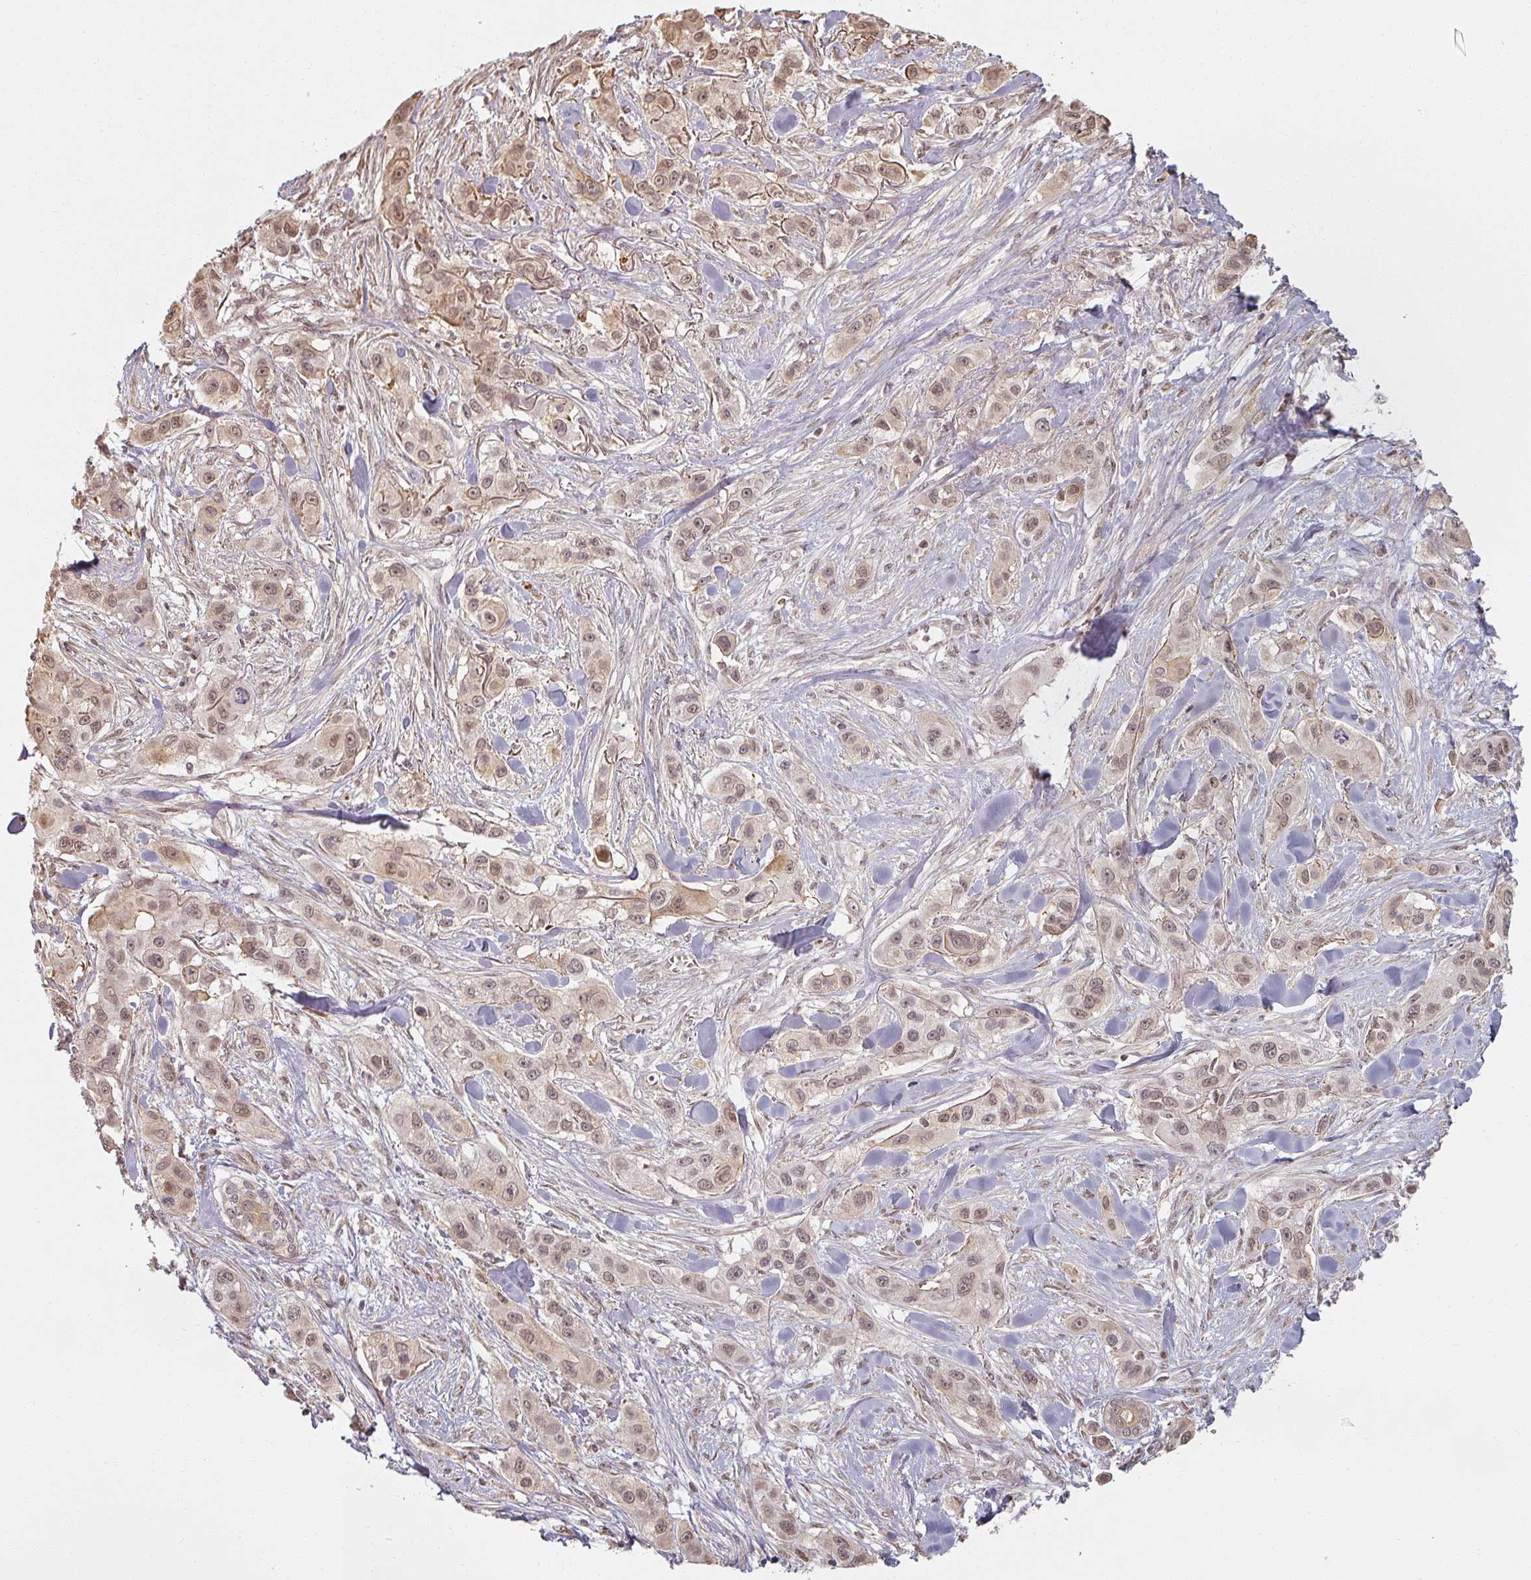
{"staining": {"intensity": "moderate", "quantity": ">75%", "location": "cytoplasmic/membranous,nuclear"}, "tissue": "skin cancer", "cell_type": "Tumor cells", "image_type": "cancer", "snomed": [{"axis": "morphology", "description": "Squamous cell carcinoma, NOS"}, {"axis": "topography", "description": "Skin"}], "caption": "Human squamous cell carcinoma (skin) stained for a protein (brown) displays moderate cytoplasmic/membranous and nuclear positive positivity in approximately >75% of tumor cells.", "gene": "MED19", "patient": {"sex": "male", "age": 63}}